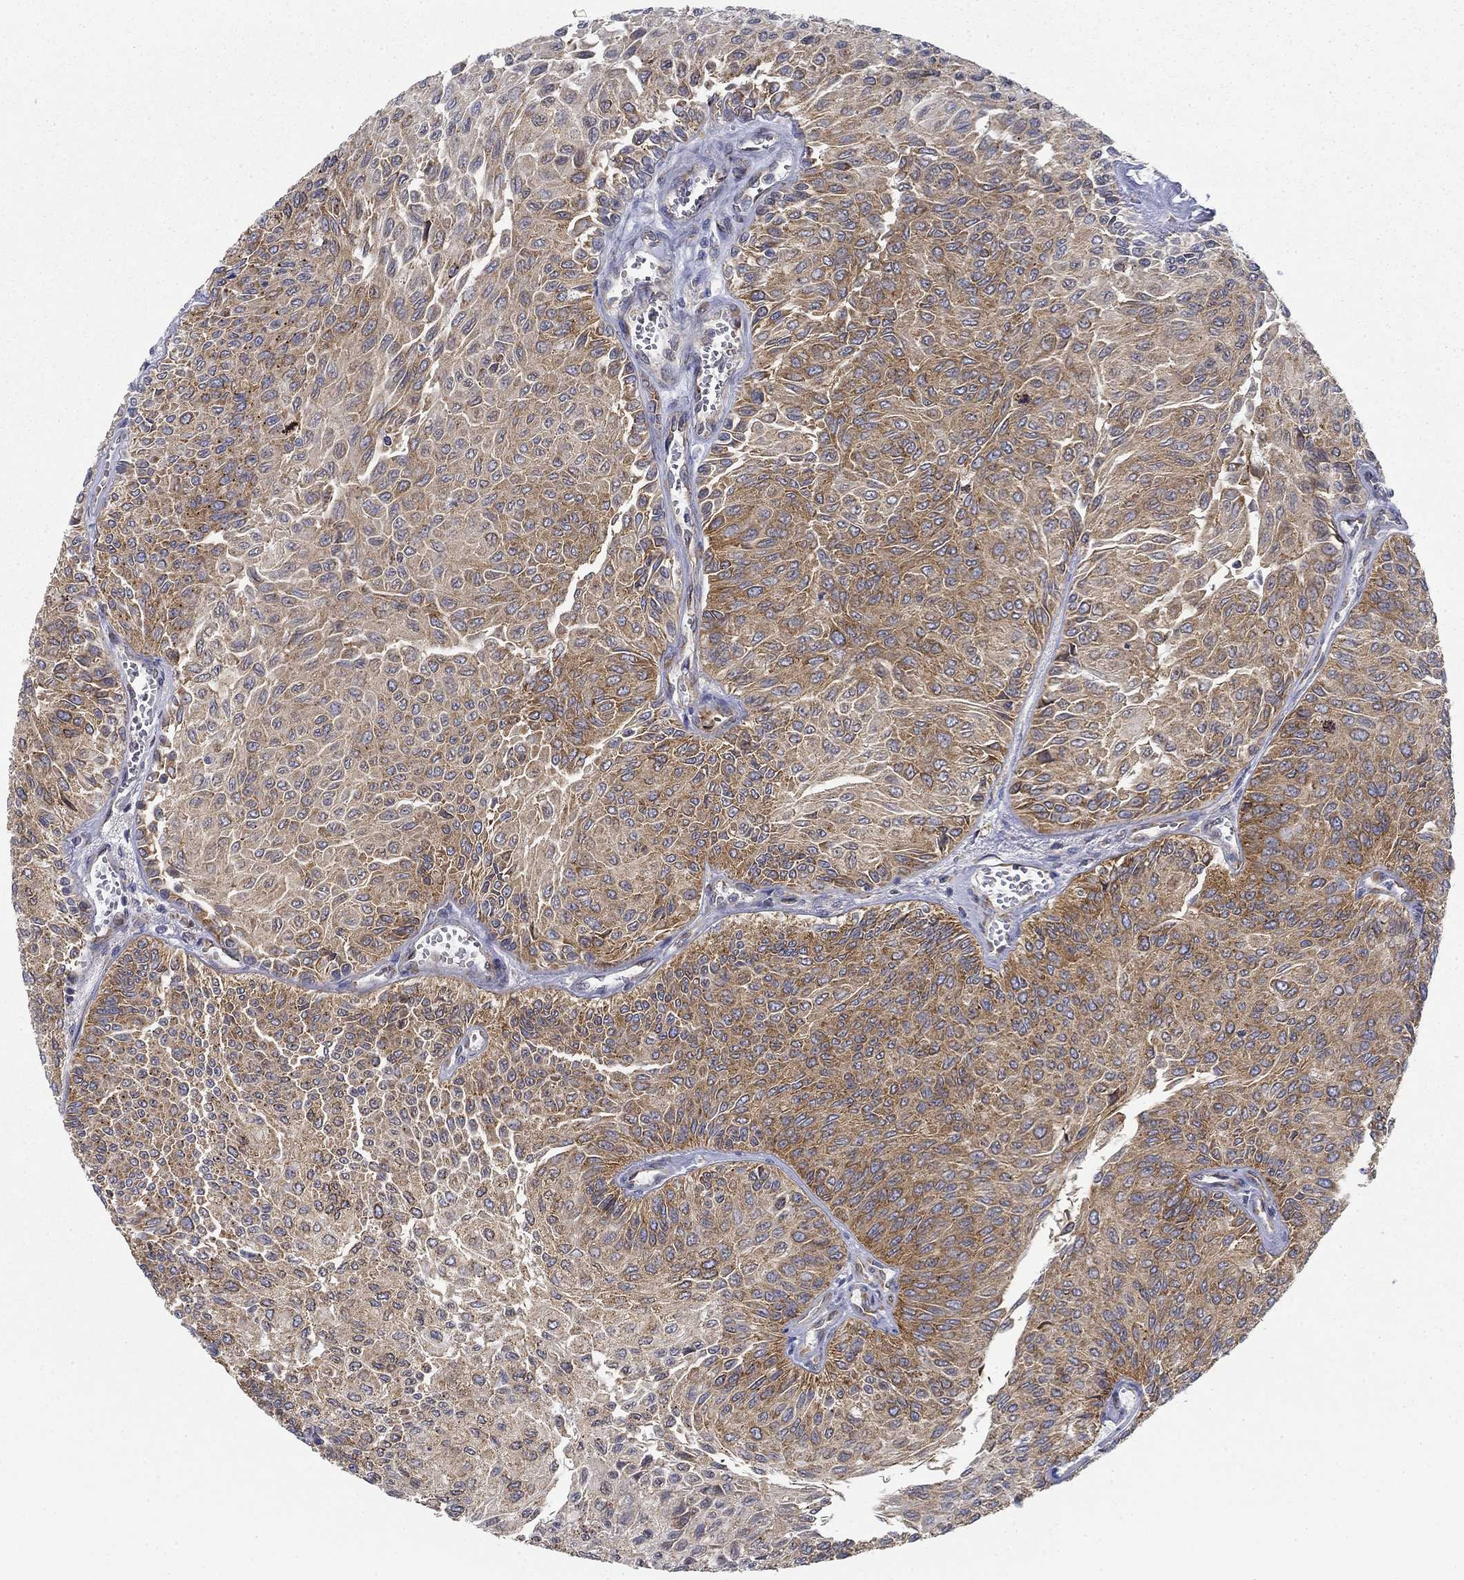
{"staining": {"intensity": "moderate", "quantity": ">75%", "location": "cytoplasmic/membranous"}, "tissue": "urothelial cancer", "cell_type": "Tumor cells", "image_type": "cancer", "snomed": [{"axis": "morphology", "description": "Urothelial carcinoma, Low grade"}, {"axis": "topography", "description": "Ureter, NOS"}, {"axis": "topography", "description": "Urinary bladder"}], "caption": "High-power microscopy captured an IHC image of urothelial carcinoma (low-grade), revealing moderate cytoplasmic/membranous expression in approximately >75% of tumor cells.", "gene": "FXR1", "patient": {"sex": "male", "age": 78}}